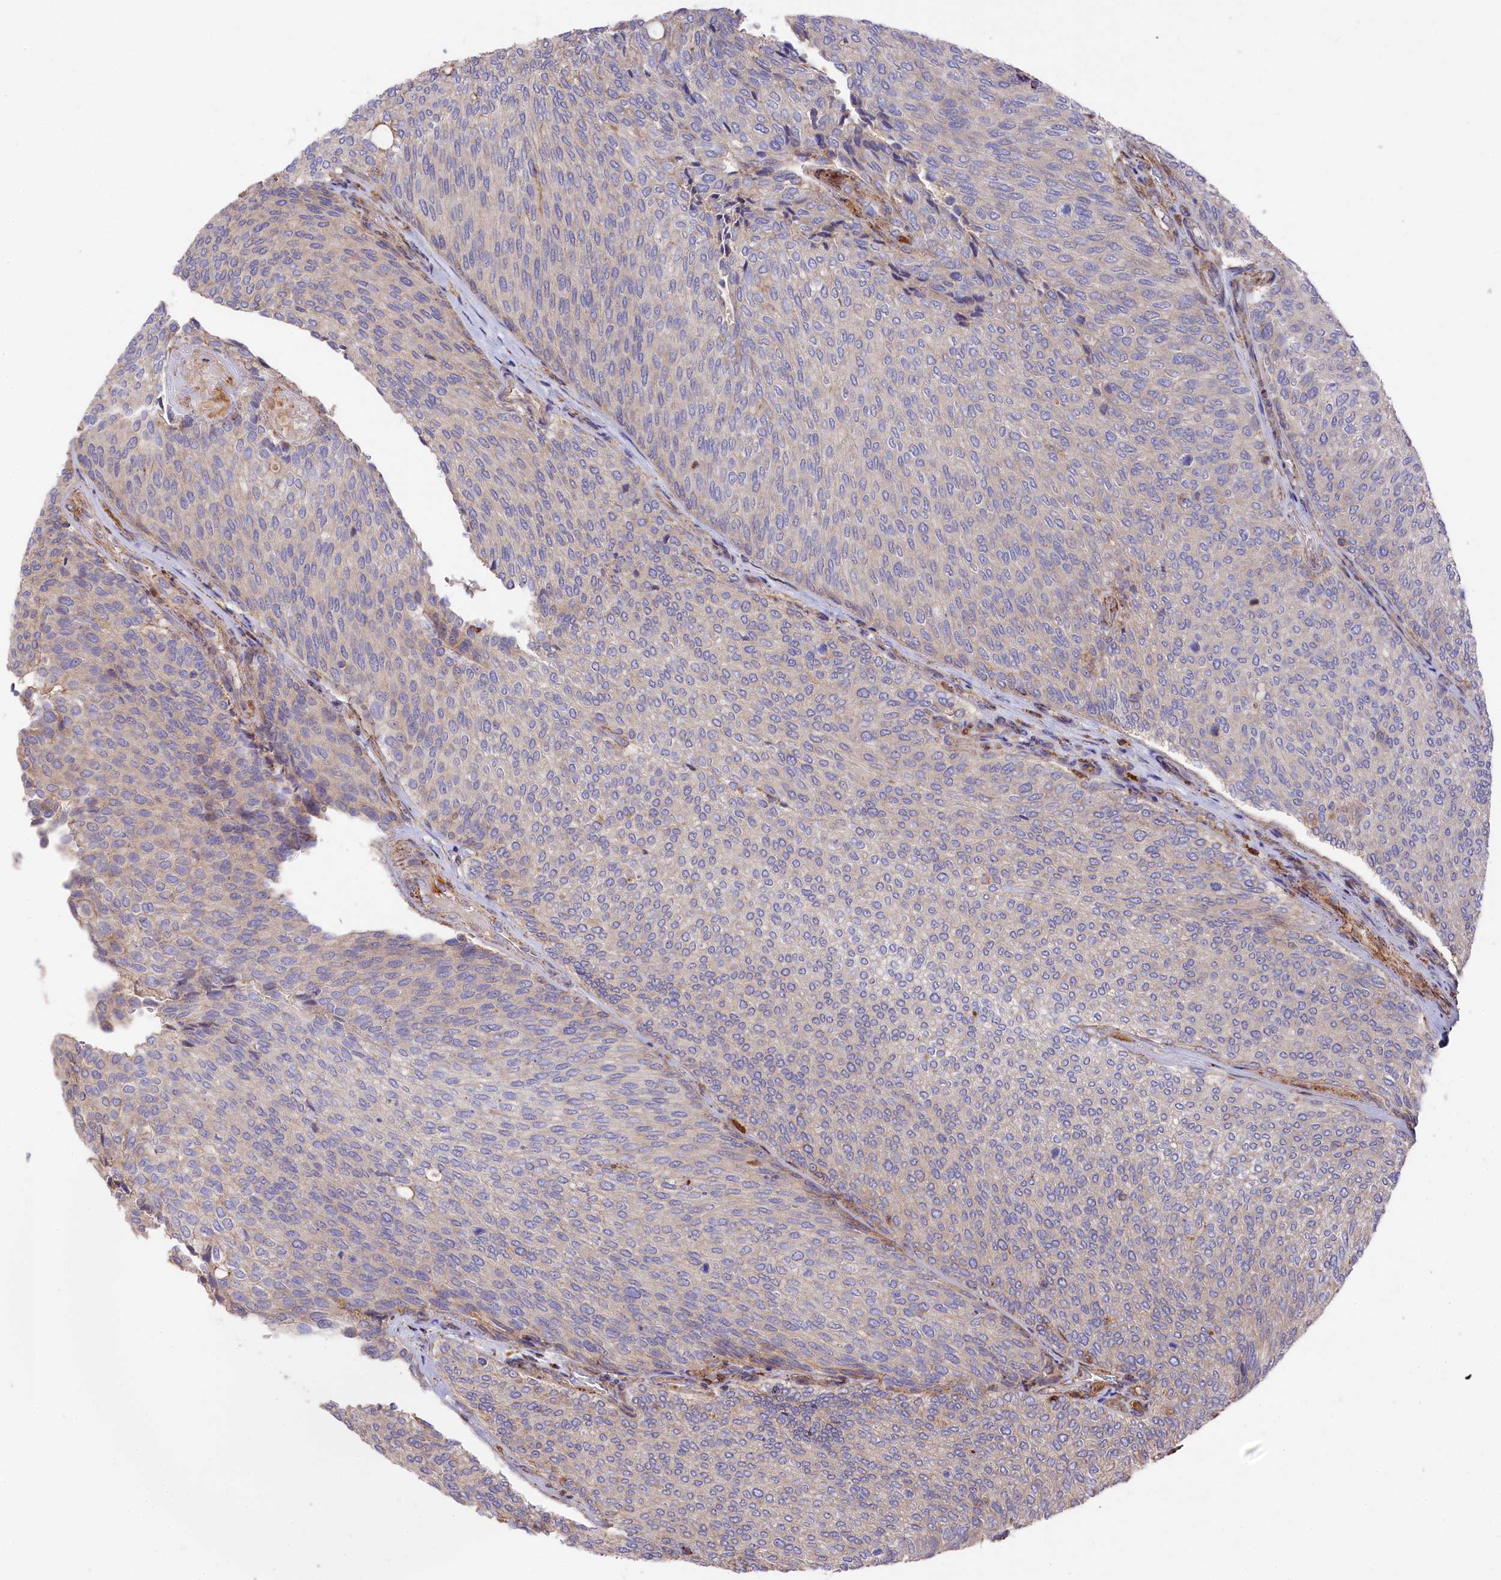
{"staining": {"intensity": "negative", "quantity": "none", "location": "none"}, "tissue": "urothelial cancer", "cell_type": "Tumor cells", "image_type": "cancer", "snomed": [{"axis": "morphology", "description": "Urothelial carcinoma, Low grade"}, {"axis": "topography", "description": "Urinary bladder"}], "caption": "An immunohistochemistry (IHC) histopathology image of urothelial cancer is shown. There is no staining in tumor cells of urothelial cancer.", "gene": "RAPSN", "patient": {"sex": "female", "age": 79}}